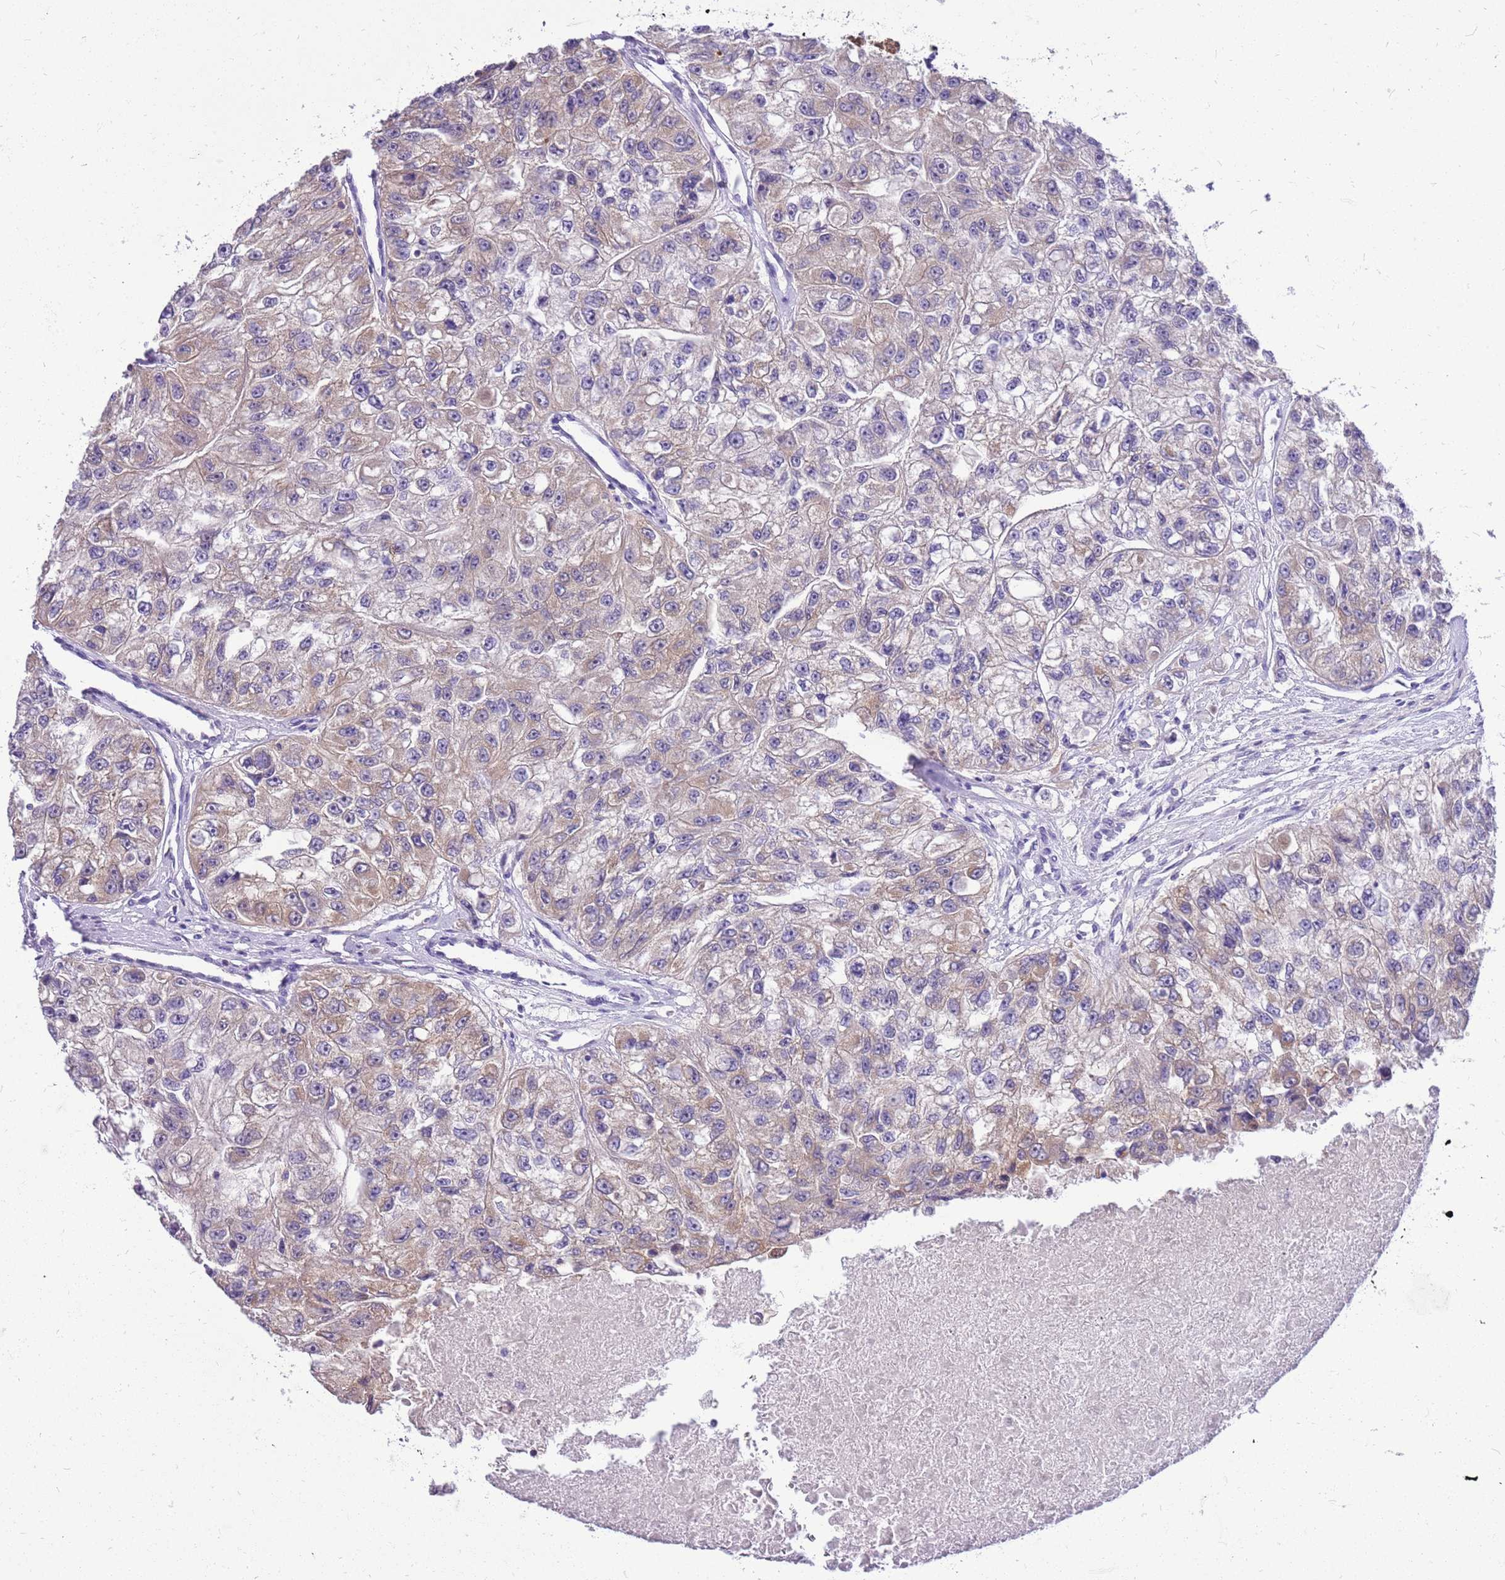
{"staining": {"intensity": "weak", "quantity": "25%-75%", "location": "cytoplasmic/membranous"}, "tissue": "renal cancer", "cell_type": "Tumor cells", "image_type": "cancer", "snomed": [{"axis": "morphology", "description": "Adenocarcinoma, NOS"}, {"axis": "topography", "description": "Kidney"}], "caption": "Immunohistochemistry (IHC) of human renal cancer (adenocarcinoma) exhibits low levels of weak cytoplasmic/membranous expression in about 25%-75% of tumor cells.", "gene": "GLCE", "patient": {"sex": "male", "age": 63}}